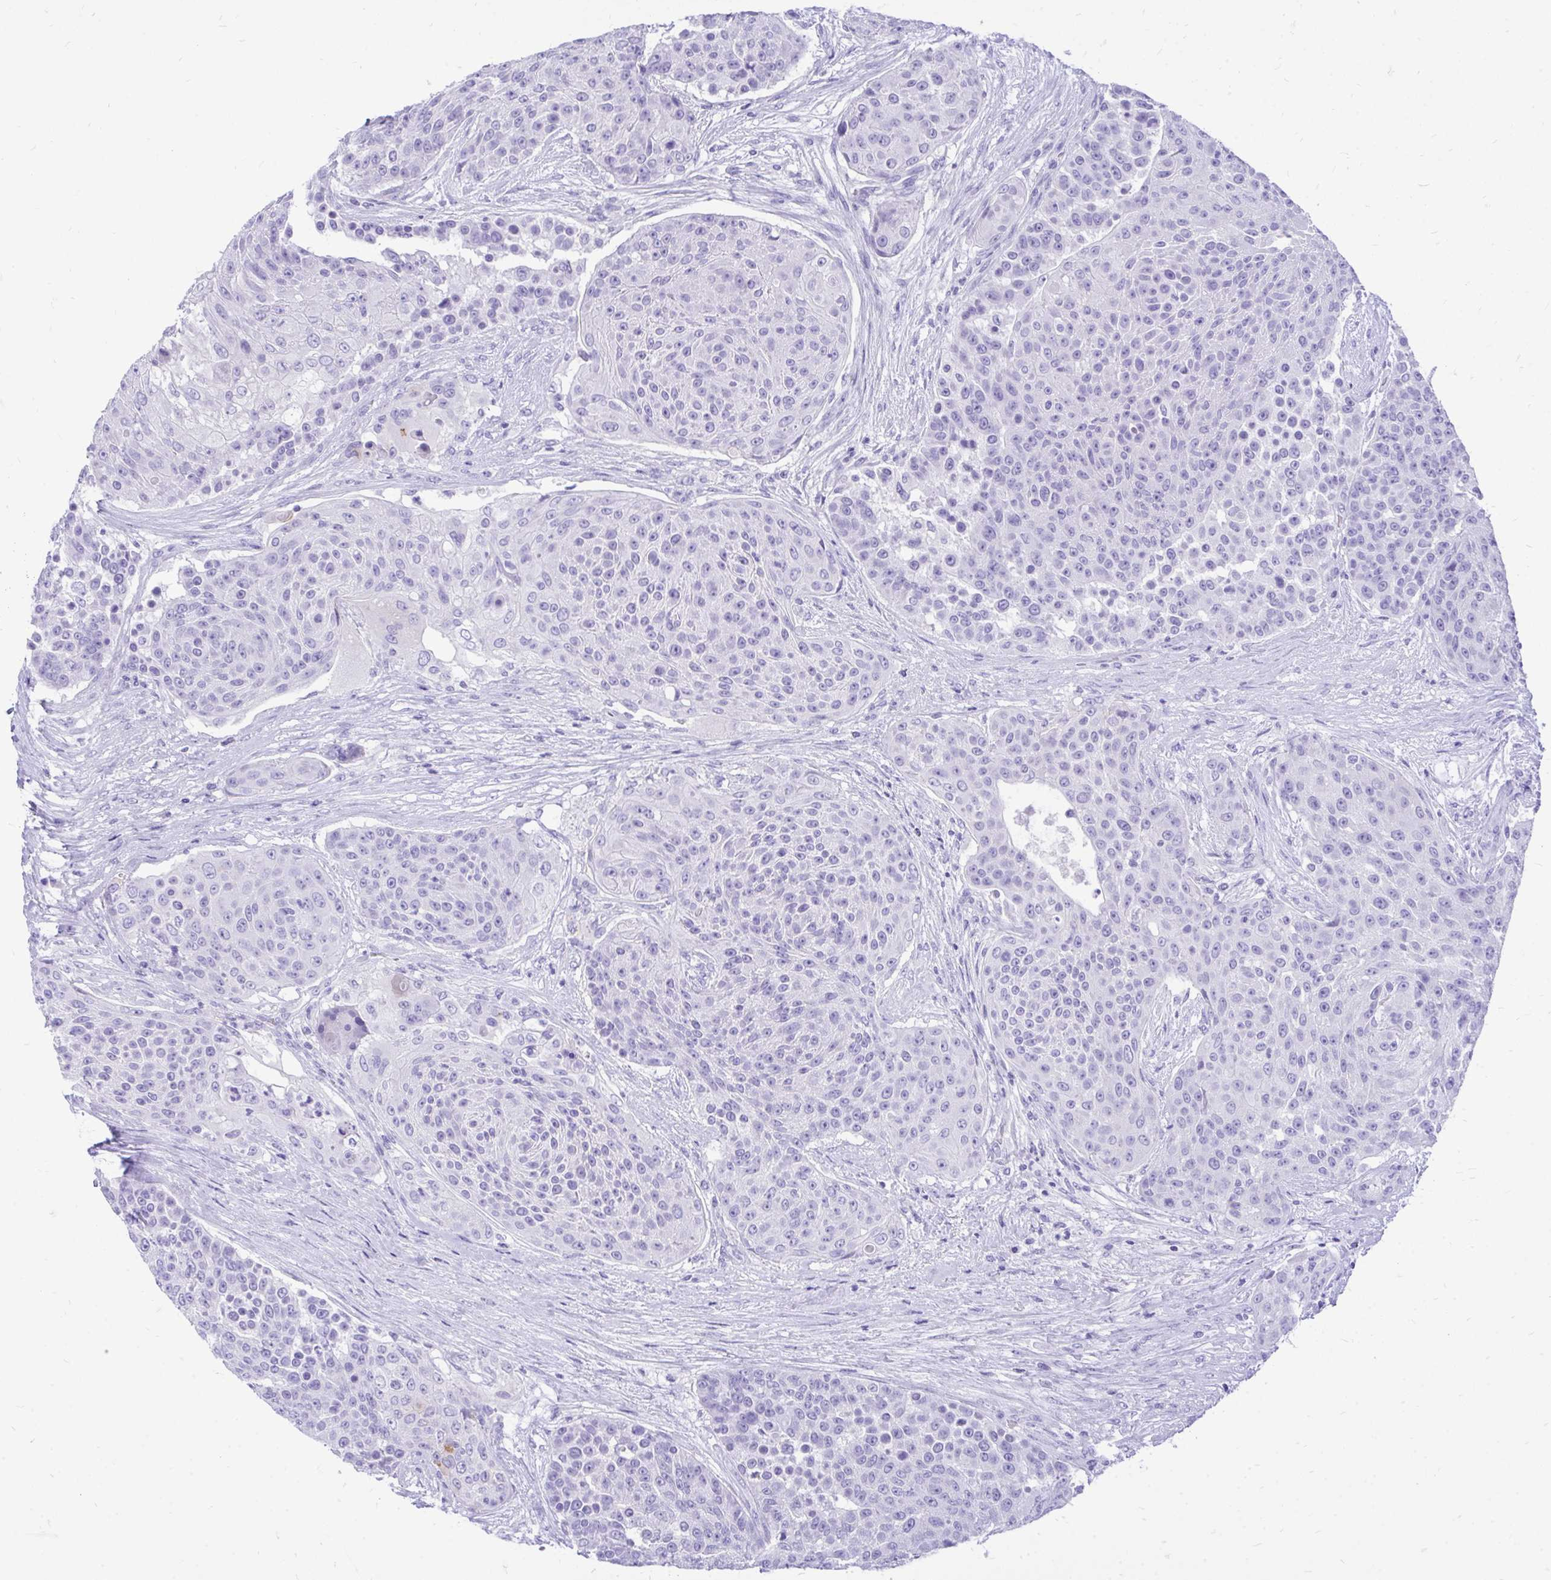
{"staining": {"intensity": "negative", "quantity": "none", "location": "none"}, "tissue": "urothelial cancer", "cell_type": "Tumor cells", "image_type": "cancer", "snomed": [{"axis": "morphology", "description": "Urothelial carcinoma, High grade"}, {"axis": "topography", "description": "Urinary bladder"}], "caption": "Protein analysis of urothelial cancer shows no significant positivity in tumor cells. (DAB immunohistochemistry (IHC), high magnification).", "gene": "MON1A", "patient": {"sex": "female", "age": 63}}